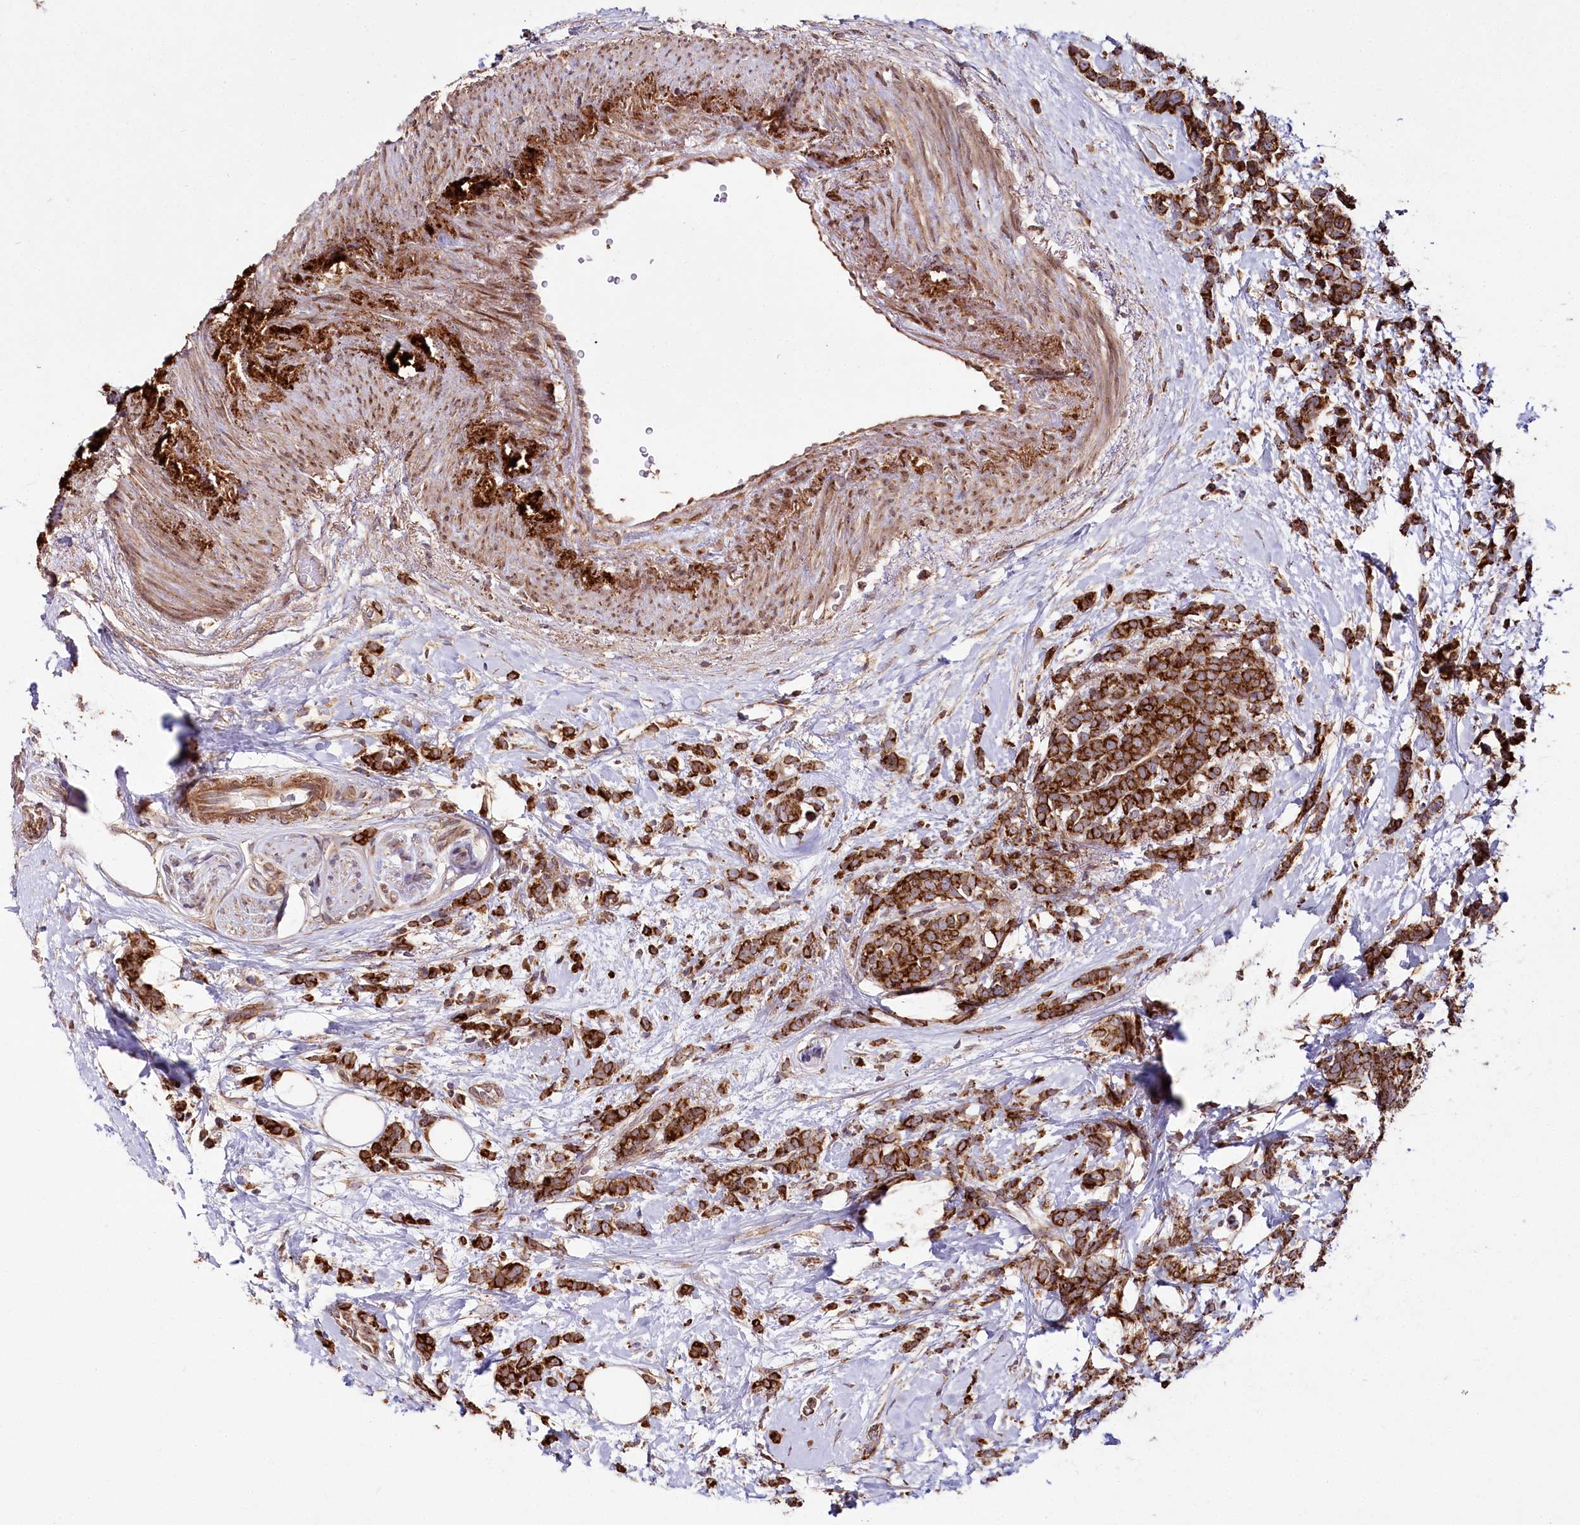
{"staining": {"intensity": "strong", "quantity": ">75%", "location": "cytoplasmic/membranous"}, "tissue": "breast cancer", "cell_type": "Tumor cells", "image_type": "cancer", "snomed": [{"axis": "morphology", "description": "Lobular carcinoma"}, {"axis": "topography", "description": "Breast"}], "caption": "This micrograph reveals breast cancer (lobular carcinoma) stained with immunohistochemistry to label a protein in brown. The cytoplasmic/membranous of tumor cells show strong positivity for the protein. Nuclei are counter-stained blue.", "gene": "RAB7A", "patient": {"sex": "female", "age": 58}}